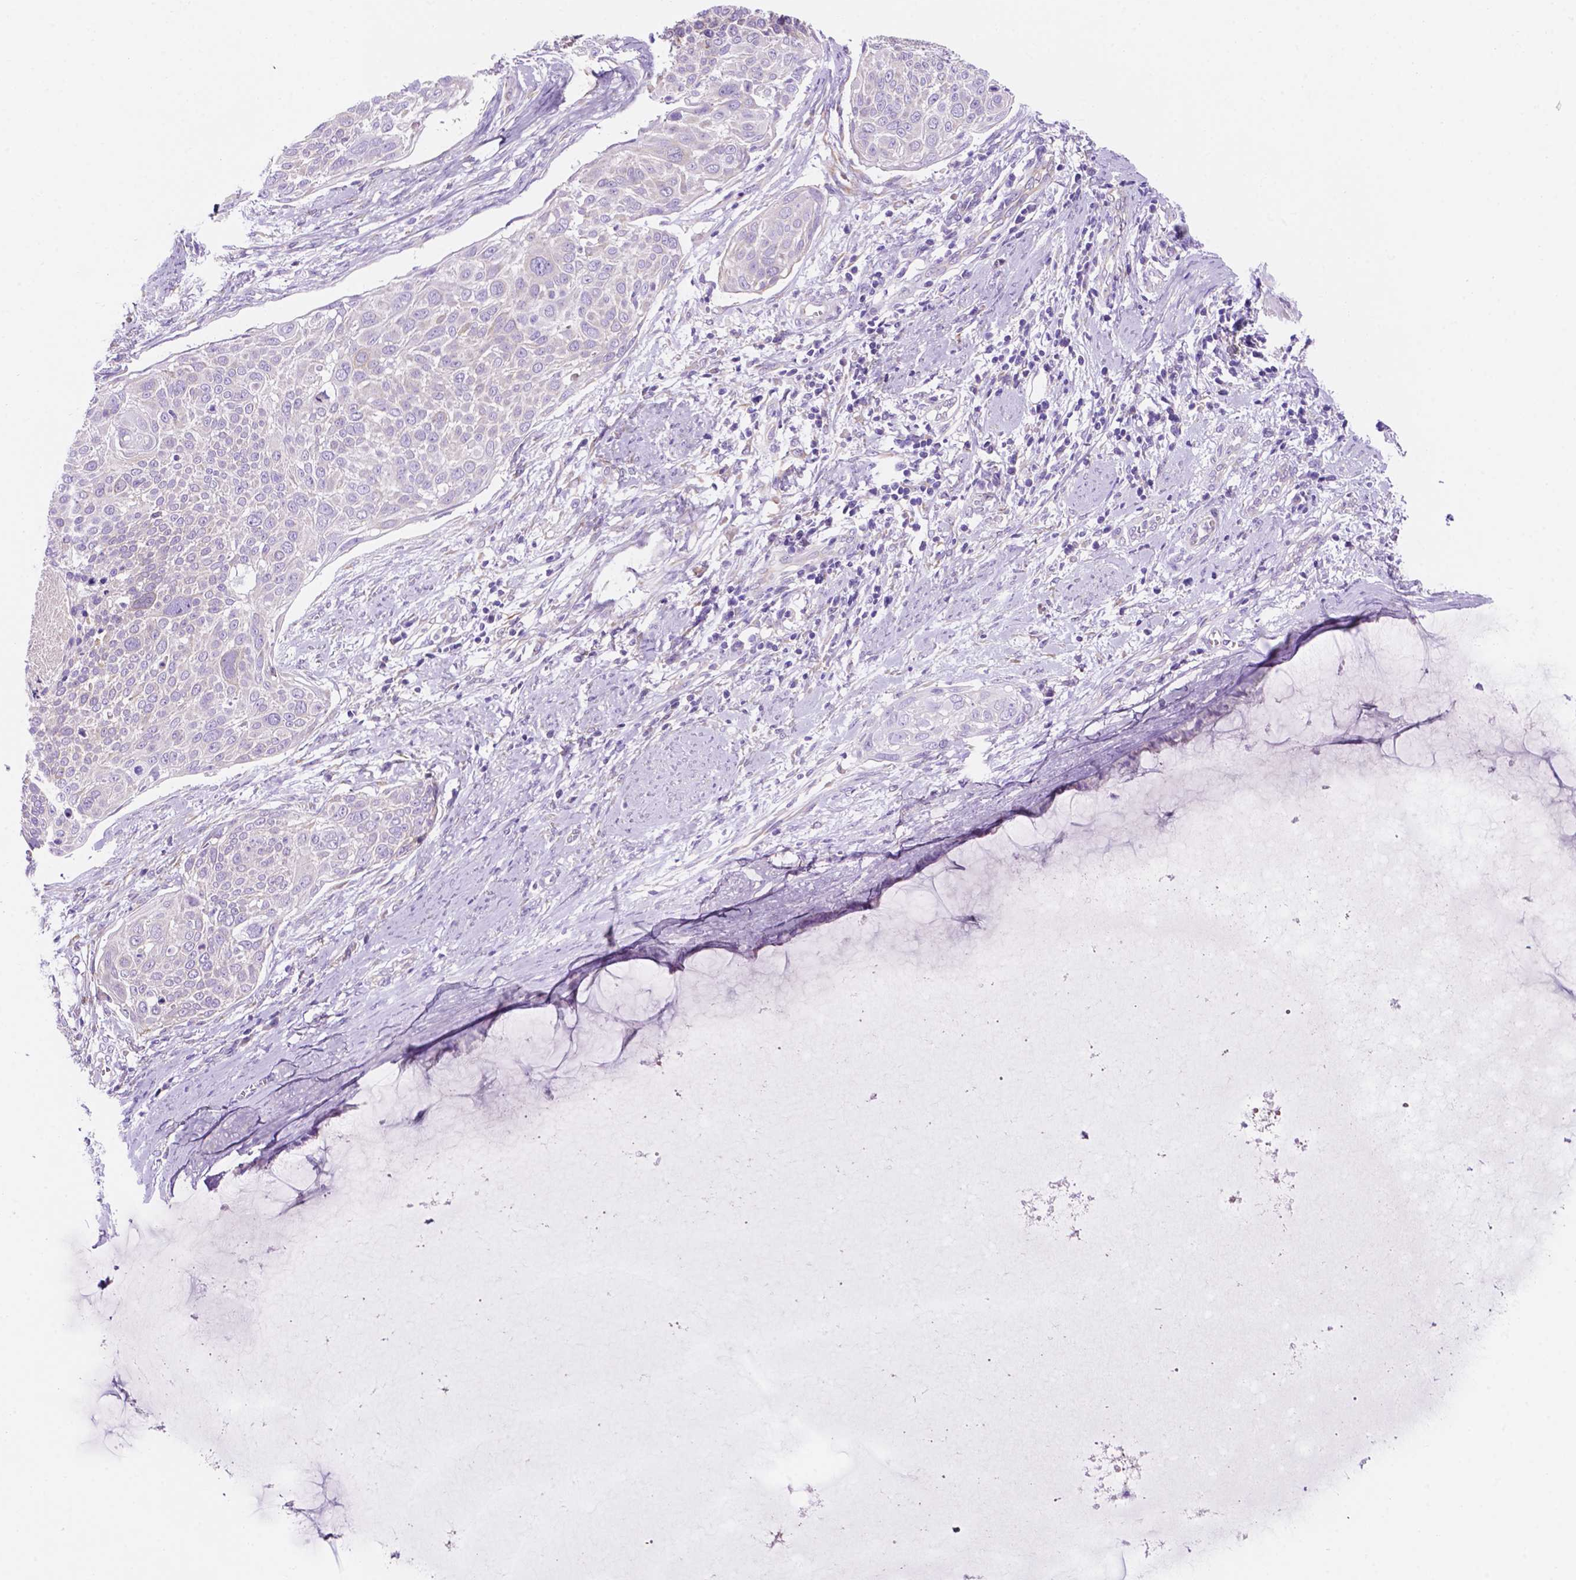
{"staining": {"intensity": "negative", "quantity": "none", "location": "none"}, "tissue": "cervical cancer", "cell_type": "Tumor cells", "image_type": "cancer", "snomed": [{"axis": "morphology", "description": "Squamous cell carcinoma, NOS"}, {"axis": "topography", "description": "Cervix"}], "caption": "A high-resolution image shows IHC staining of cervical squamous cell carcinoma, which shows no significant expression in tumor cells.", "gene": "CEACAM7", "patient": {"sex": "female", "age": 39}}